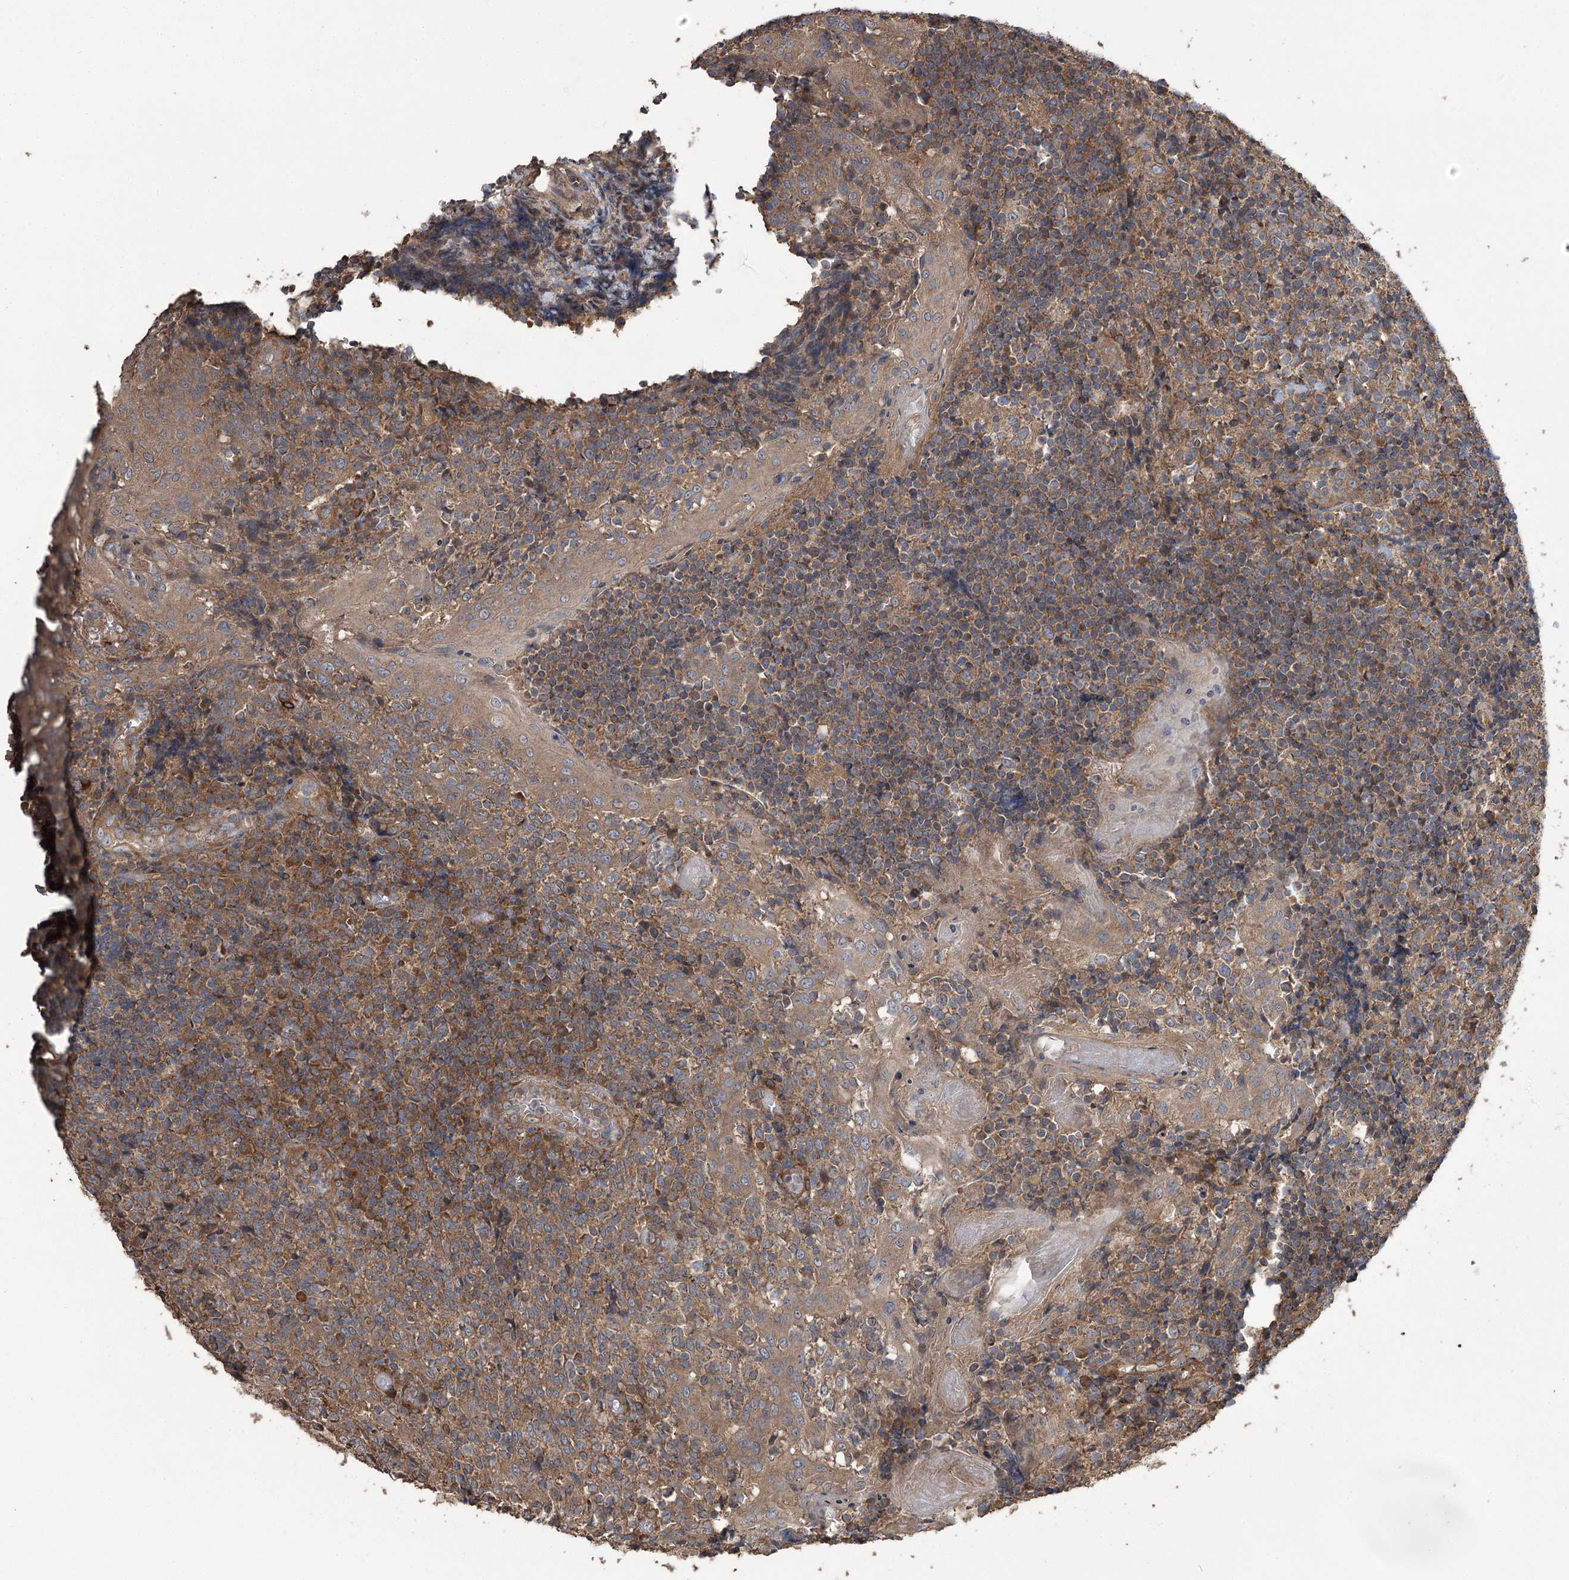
{"staining": {"intensity": "negative", "quantity": "none", "location": "none"}, "tissue": "tonsil", "cell_type": "Germinal center cells", "image_type": "normal", "snomed": [{"axis": "morphology", "description": "Normal tissue, NOS"}, {"axis": "topography", "description": "Tonsil"}], "caption": "The histopathology image shows no significant expression in germinal center cells of tonsil. Nuclei are stained in blue.", "gene": "PRSS53", "patient": {"sex": "female", "age": 19}}